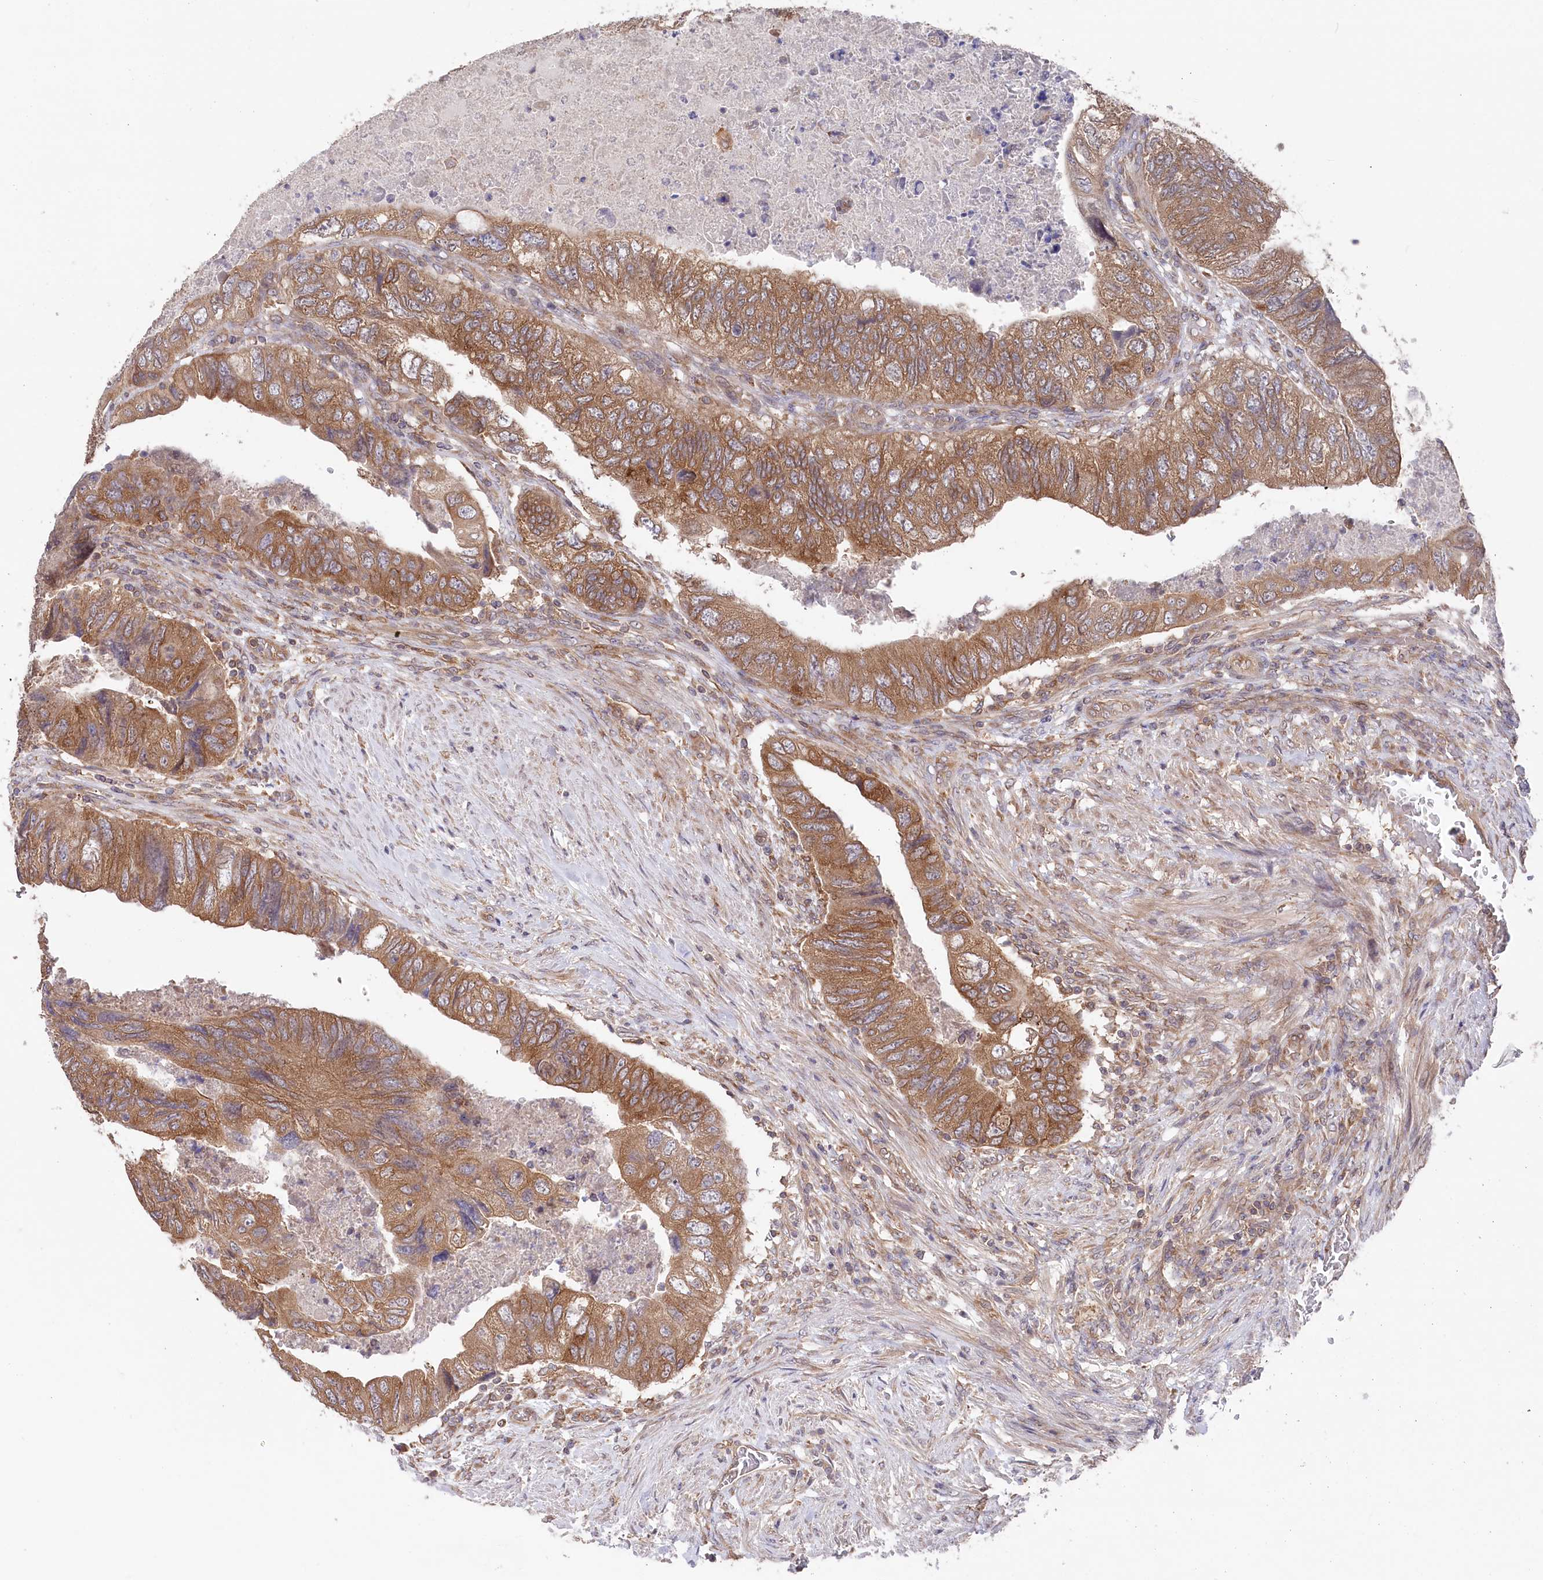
{"staining": {"intensity": "moderate", "quantity": ">75%", "location": "cytoplasmic/membranous"}, "tissue": "colorectal cancer", "cell_type": "Tumor cells", "image_type": "cancer", "snomed": [{"axis": "morphology", "description": "Adenocarcinoma, NOS"}, {"axis": "topography", "description": "Rectum"}], "caption": "High-power microscopy captured an immunohistochemistry histopathology image of colorectal cancer (adenocarcinoma), revealing moderate cytoplasmic/membranous expression in approximately >75% of tumor cells.", "gene": "PPP1R21", "patient": {"sex": "male", "age": 63}}